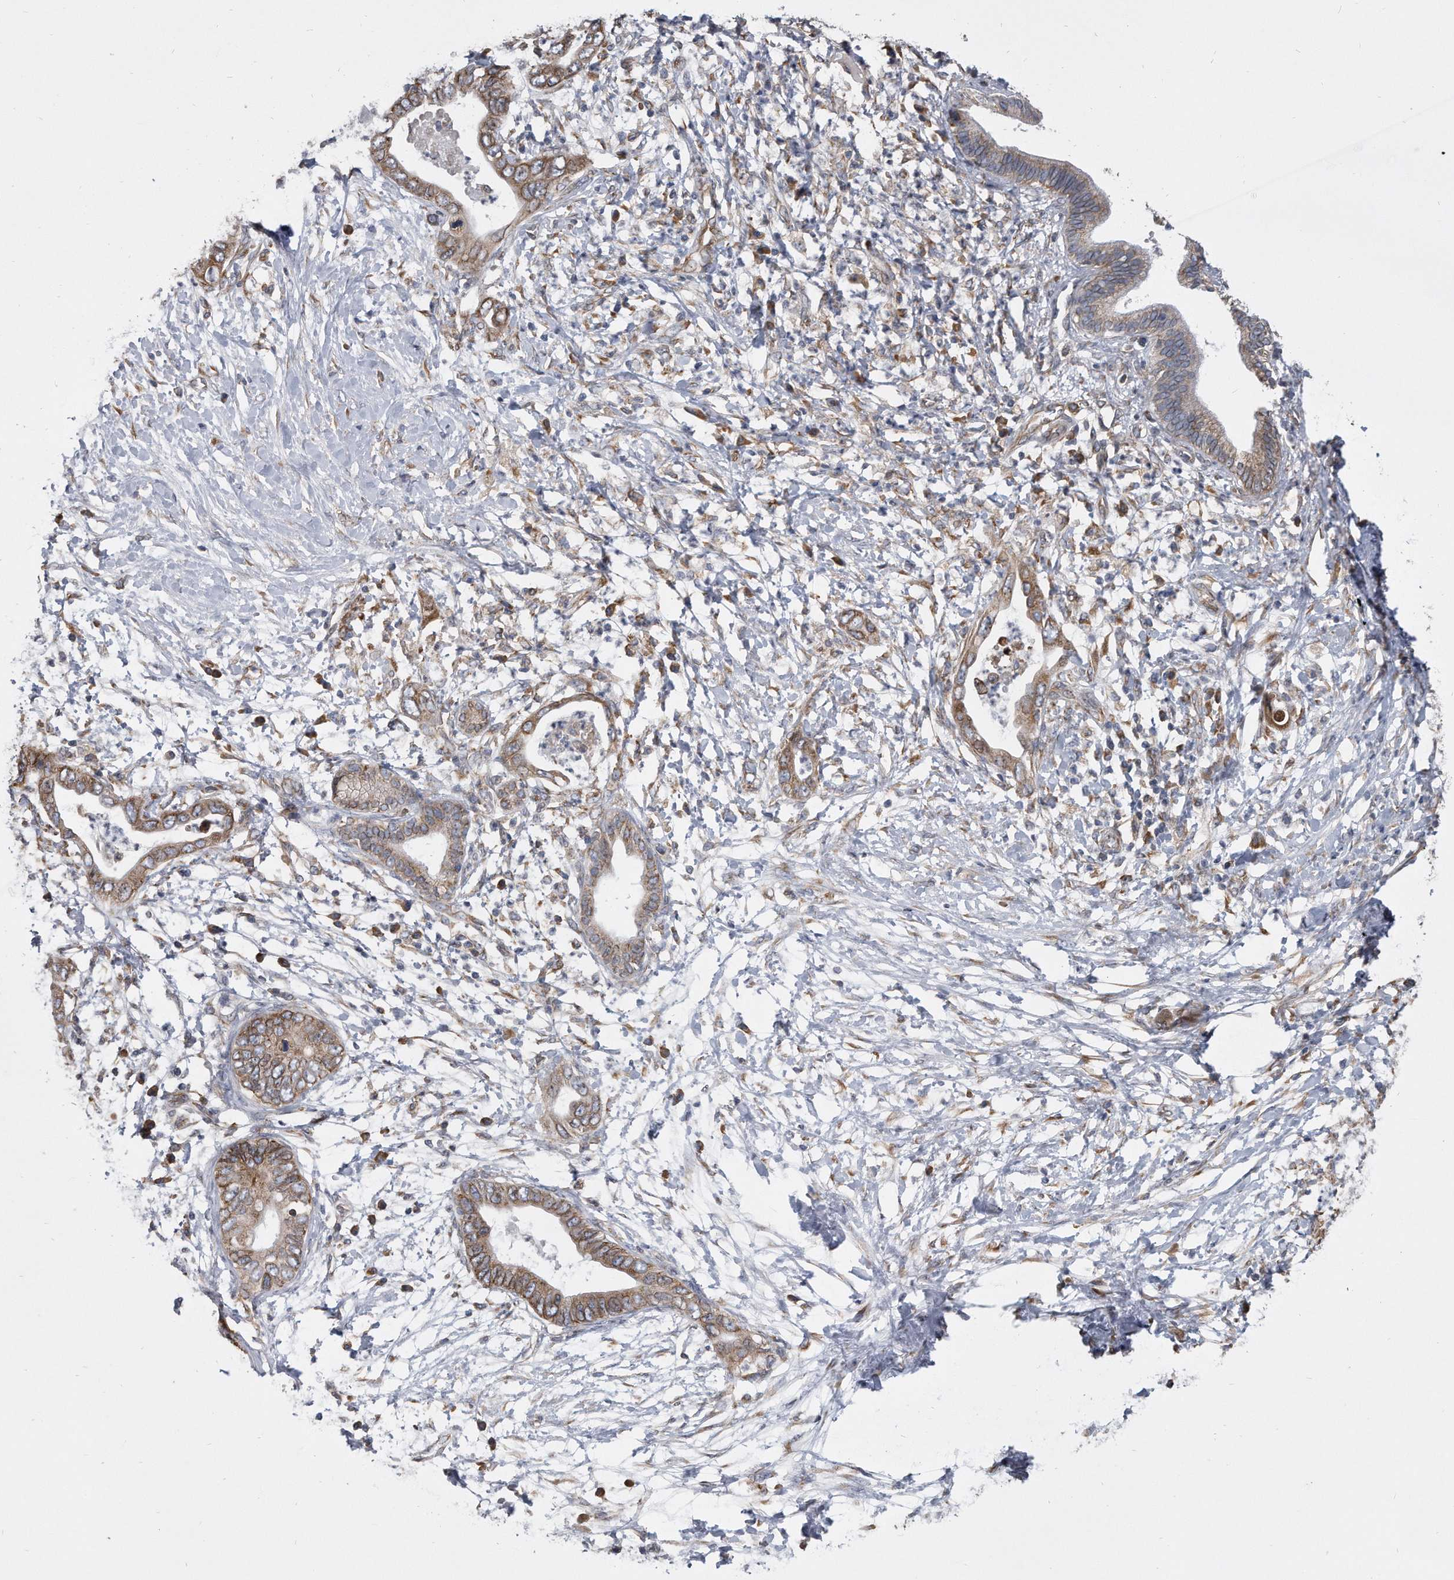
{"staining": {"intensity": "moderate", "quantity": ">75%", "location": "cytoplasmic/membranous"}, "tissue": "pancreatic cancer", "cell_type": "Tumor cells", "image_type": "cancer", "snomed": [{"axis": "morphology", "description": "Adenocarcinoma, NOS"}, {"axis": "topography", "description": "Pancreas"}], "caption": "High-power microscopy captured an immunohistochemistry (IHC) image of pancreatic cancer (adenocarcinoma), revealing moderate cytoplasmic/membranous expression in about >75% of tumor cells.", "gene": "CCDC47", "patient": {"sex": "male", "age": 75}}